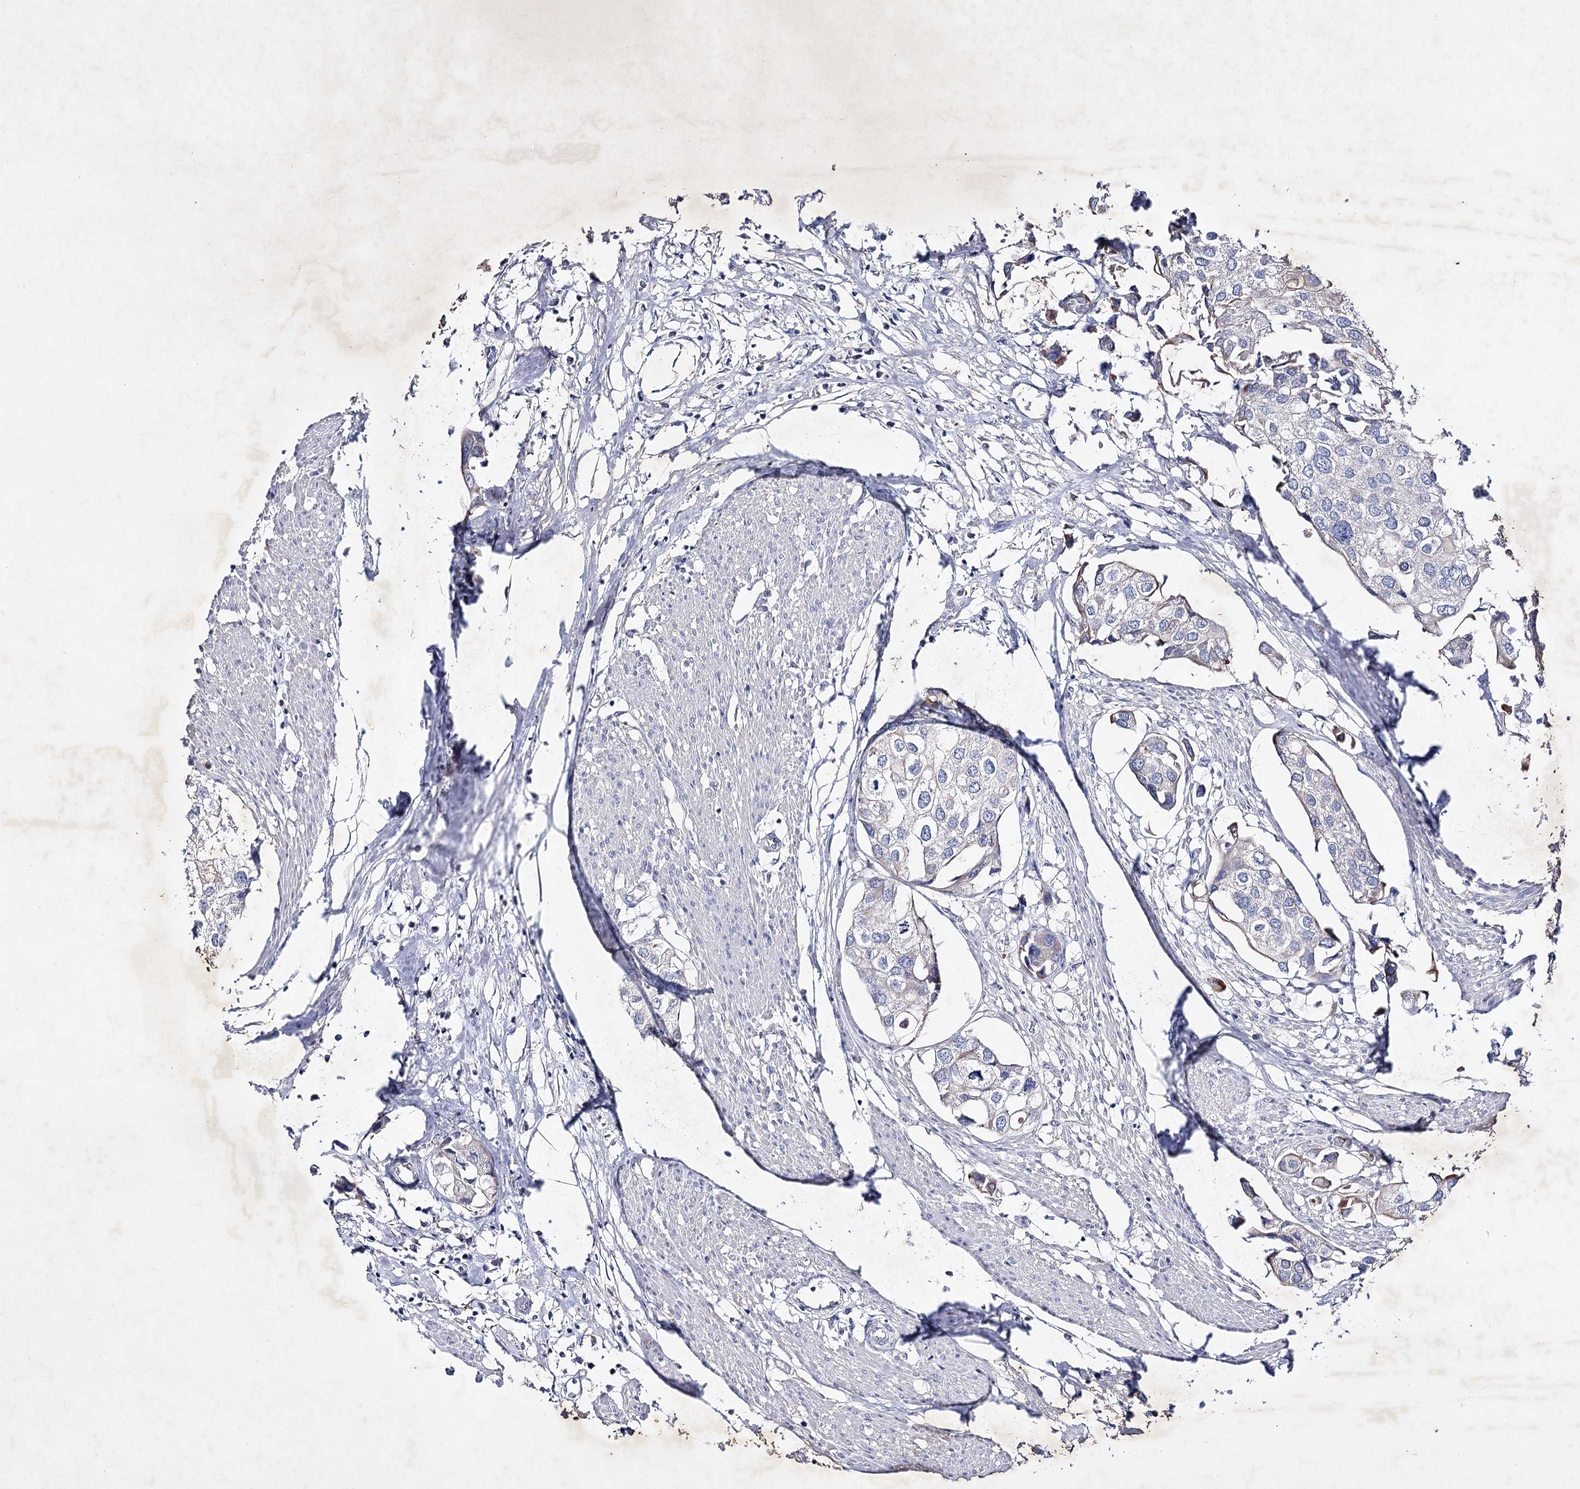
{"staining": {"intensity": "weak", "quantity": "<25%", "location": "cytoplasmic/membranous"}, "tissue": "urothelial cancer", "cell_type": "Tumor cells", "image_type": "cancer", "snomed": [{"axis": "morphology", "description": "Urothelial carcinoma, High grade"}, {"axis": "topography", "description": "Urinary bladder"}], "caption": "The micrograph shows no significant positivity in tumor cells of urothelial carcinoma (high-grade).", "gene": "COX15", "patient": {"sex": "male", "age": 64}}